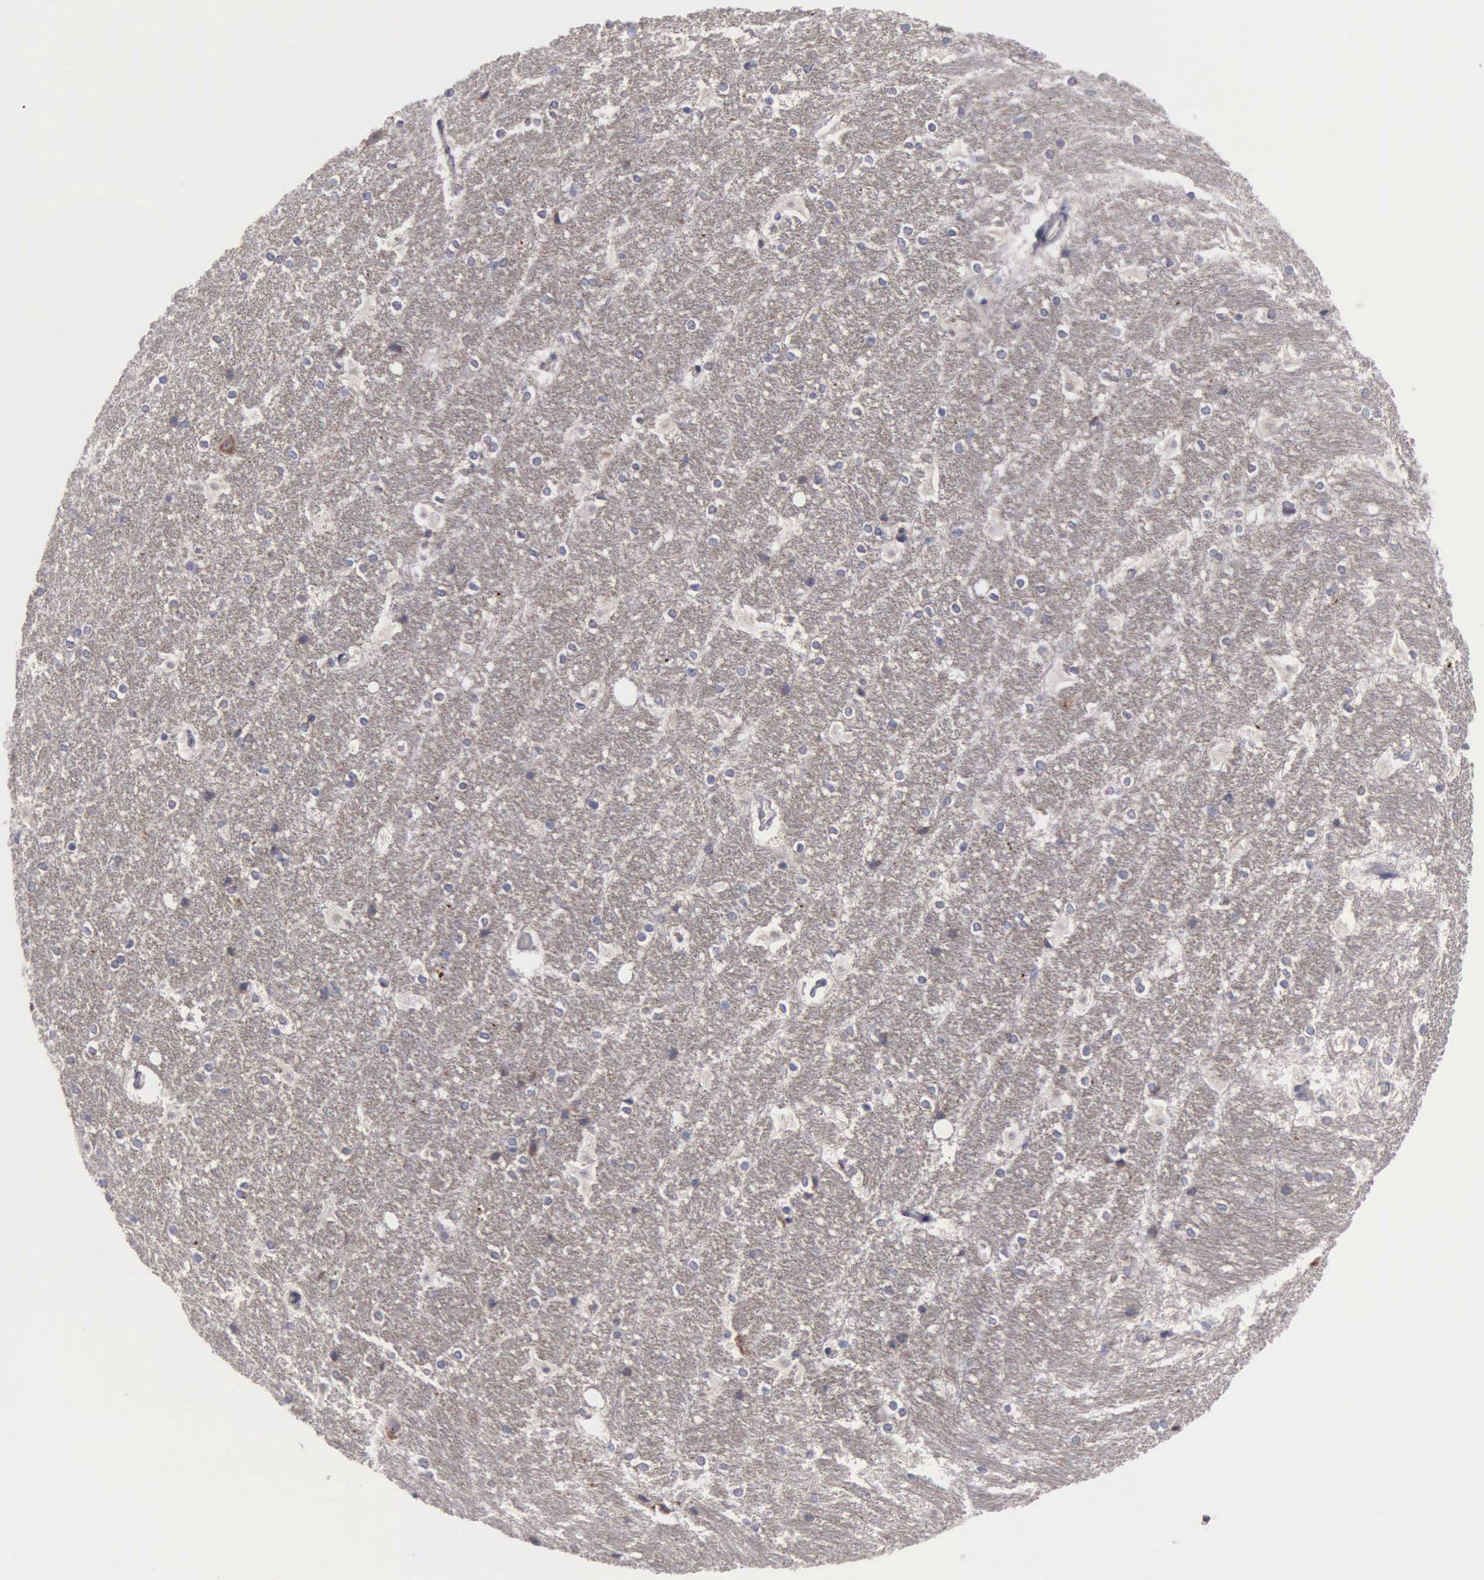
{"staining": {"intensity": "weak", "quantity": "25%-75%", "location": "cytoplasmic/membranous"}, "tissue": "hippocampus", "cell_type": "Glial cells", "image_type": "normal", "snomed": [{"axis": "morphology", "description": "Normal tissue, NOS"}, {"axis": "topography", "description": "Hippocampus"}], "caption": "Immunohistochemical staining of unremarkable human hippocampus exhibits weak cytoplasmic/membranous protein positivity in approximately 25%-75% of glial cells.", "gene": "APP", "patient": {"sex": "female", "age": 19}}